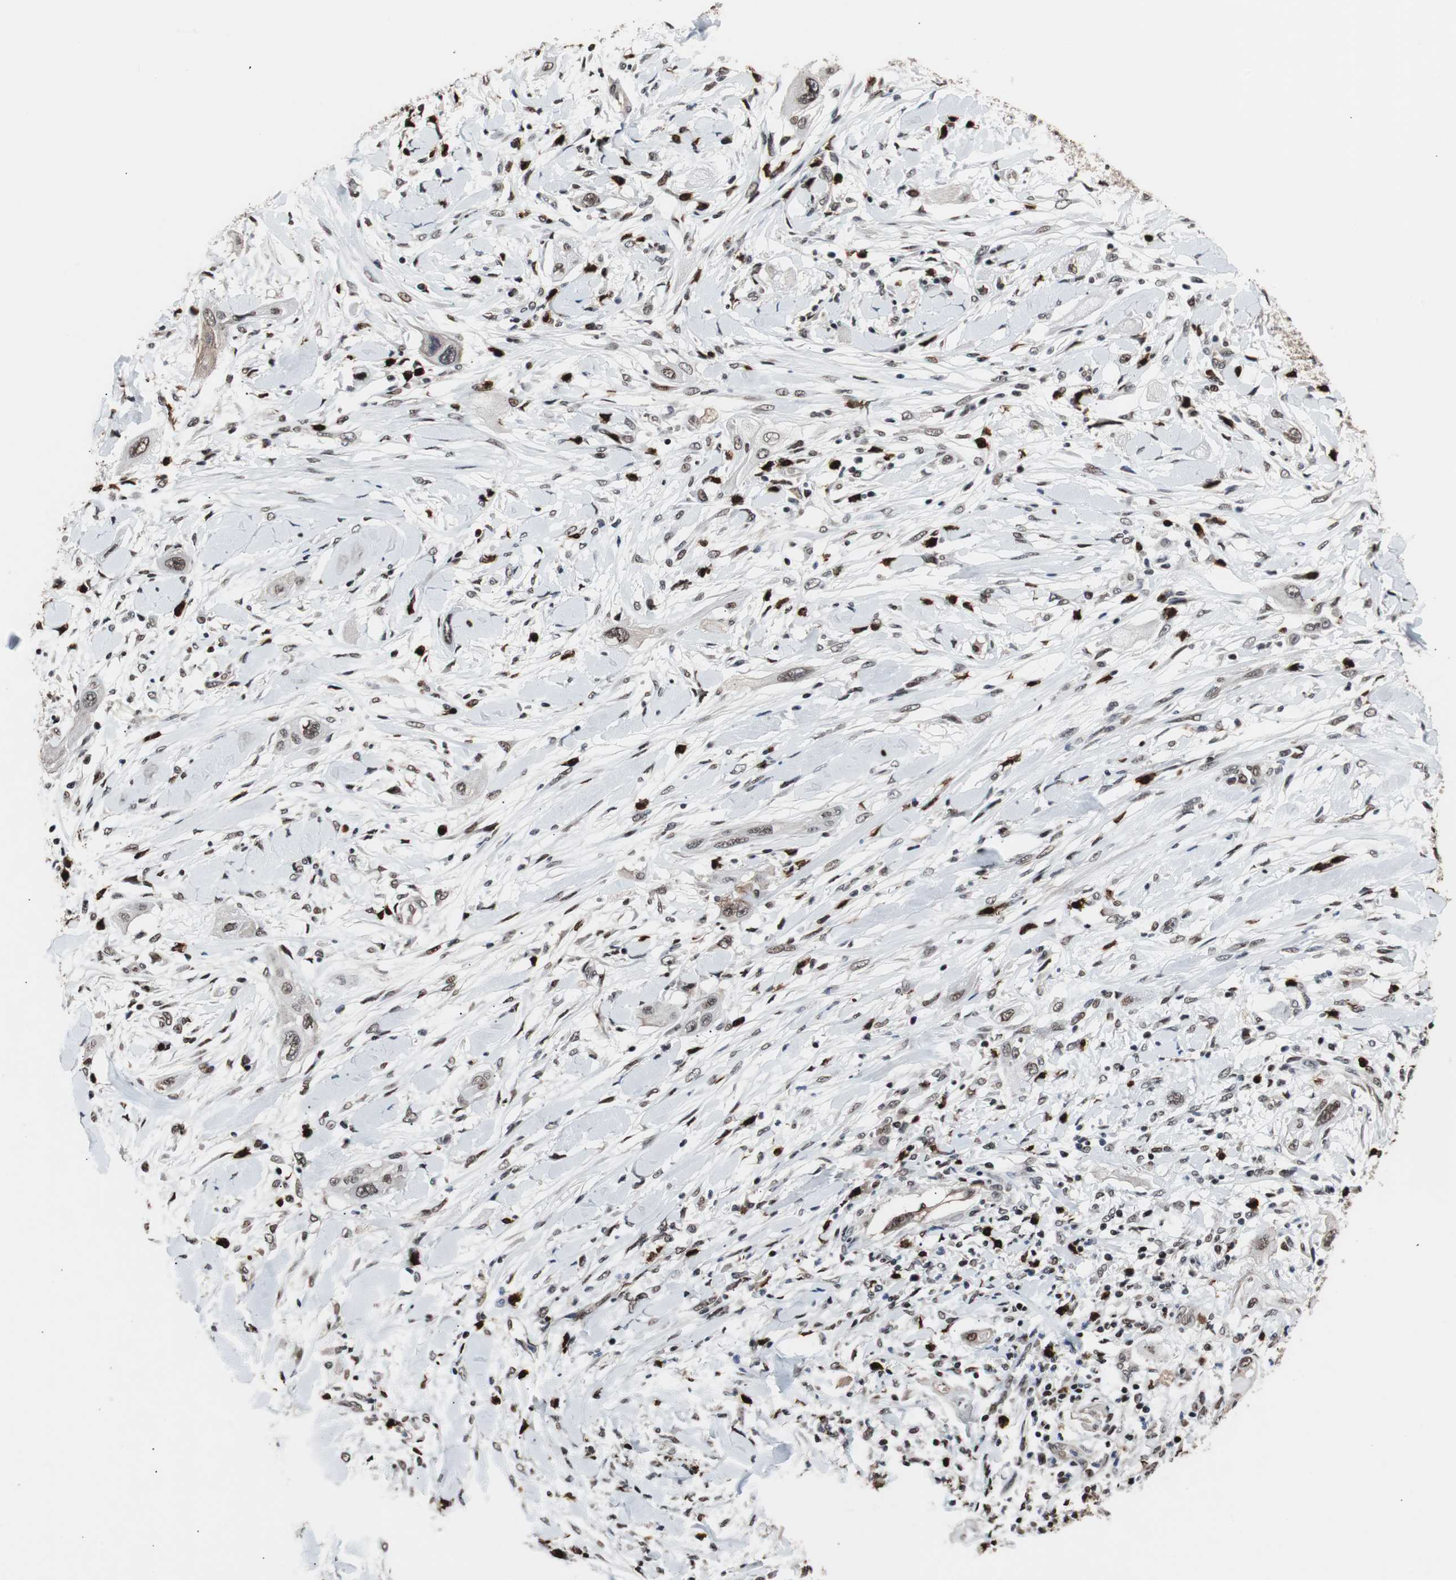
{"staining": {"intensity": "moderate", "quantity": "25%-75%", "location": "nuclear"}, "tissue": "lung cancer", "cell_type": "Tumor cells", "image_type": "cancer", "snomed": [{"axis": "morphology", "description": "Squamous cell carcinoma, NOS"}, {"axis": "topography", "description": "Lung"}], "caption": "Protein staining of squamous cell carcinoma (lung) tissue shows moderate nuclear staining in about 25%-75% of tumor cells.", "gene": "POGZ", "patient": {"sex": "female", "age": 47}}